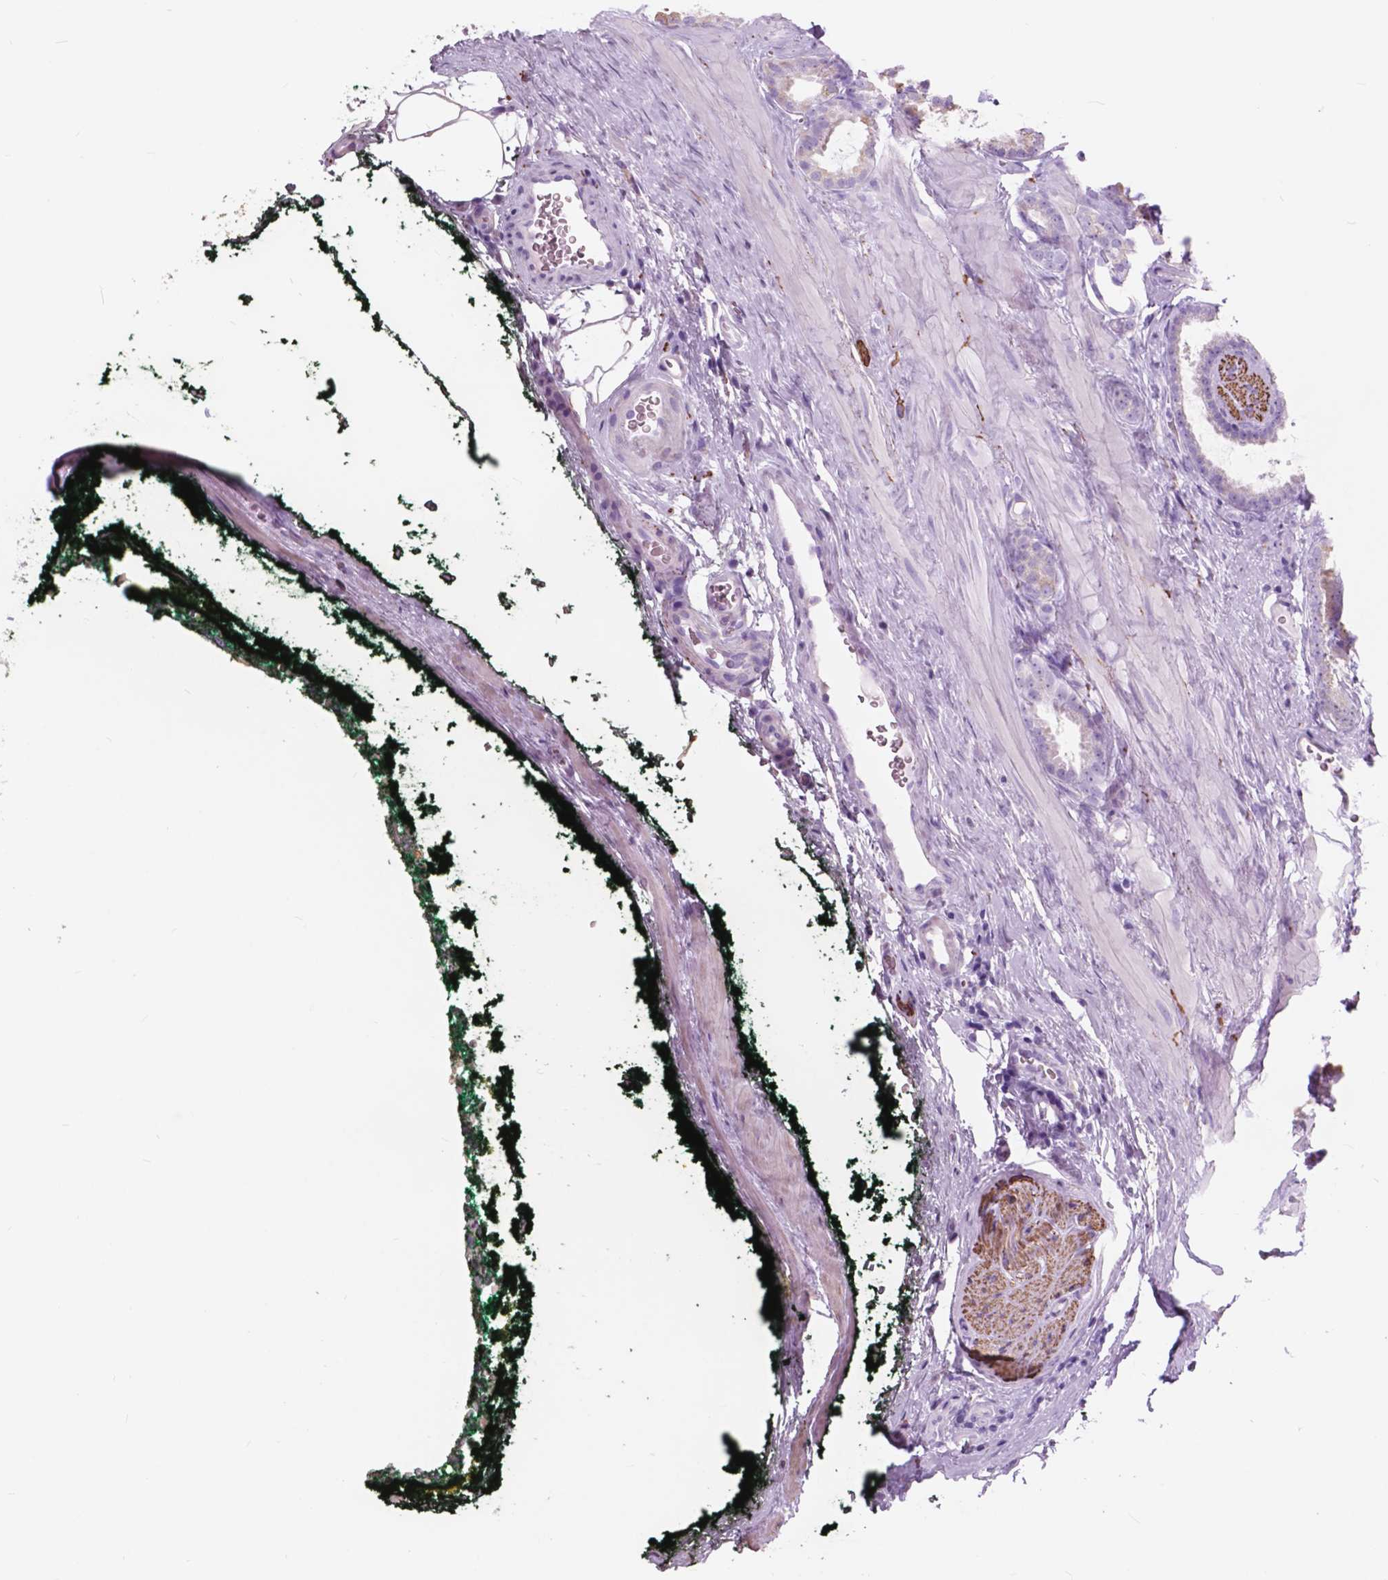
{"staining": {"intensity": "negative", "quantity": "none", "location": "none"}, "tissue": "prostate cancer", "cell_type": "Tumor cells", "image_type": "cancer", "snomed": [{"axis": "morphology", "description": "Adenocarcinoma, NOS"}, {"axis": "topography", "description": "Prostate"}], "caption": "Immunohistochemical staining of human prostate cancer reveals no significant positivity in tumor cells.", "gene": "FXYD2", "patient": {"sex": "male", "age": 64}}